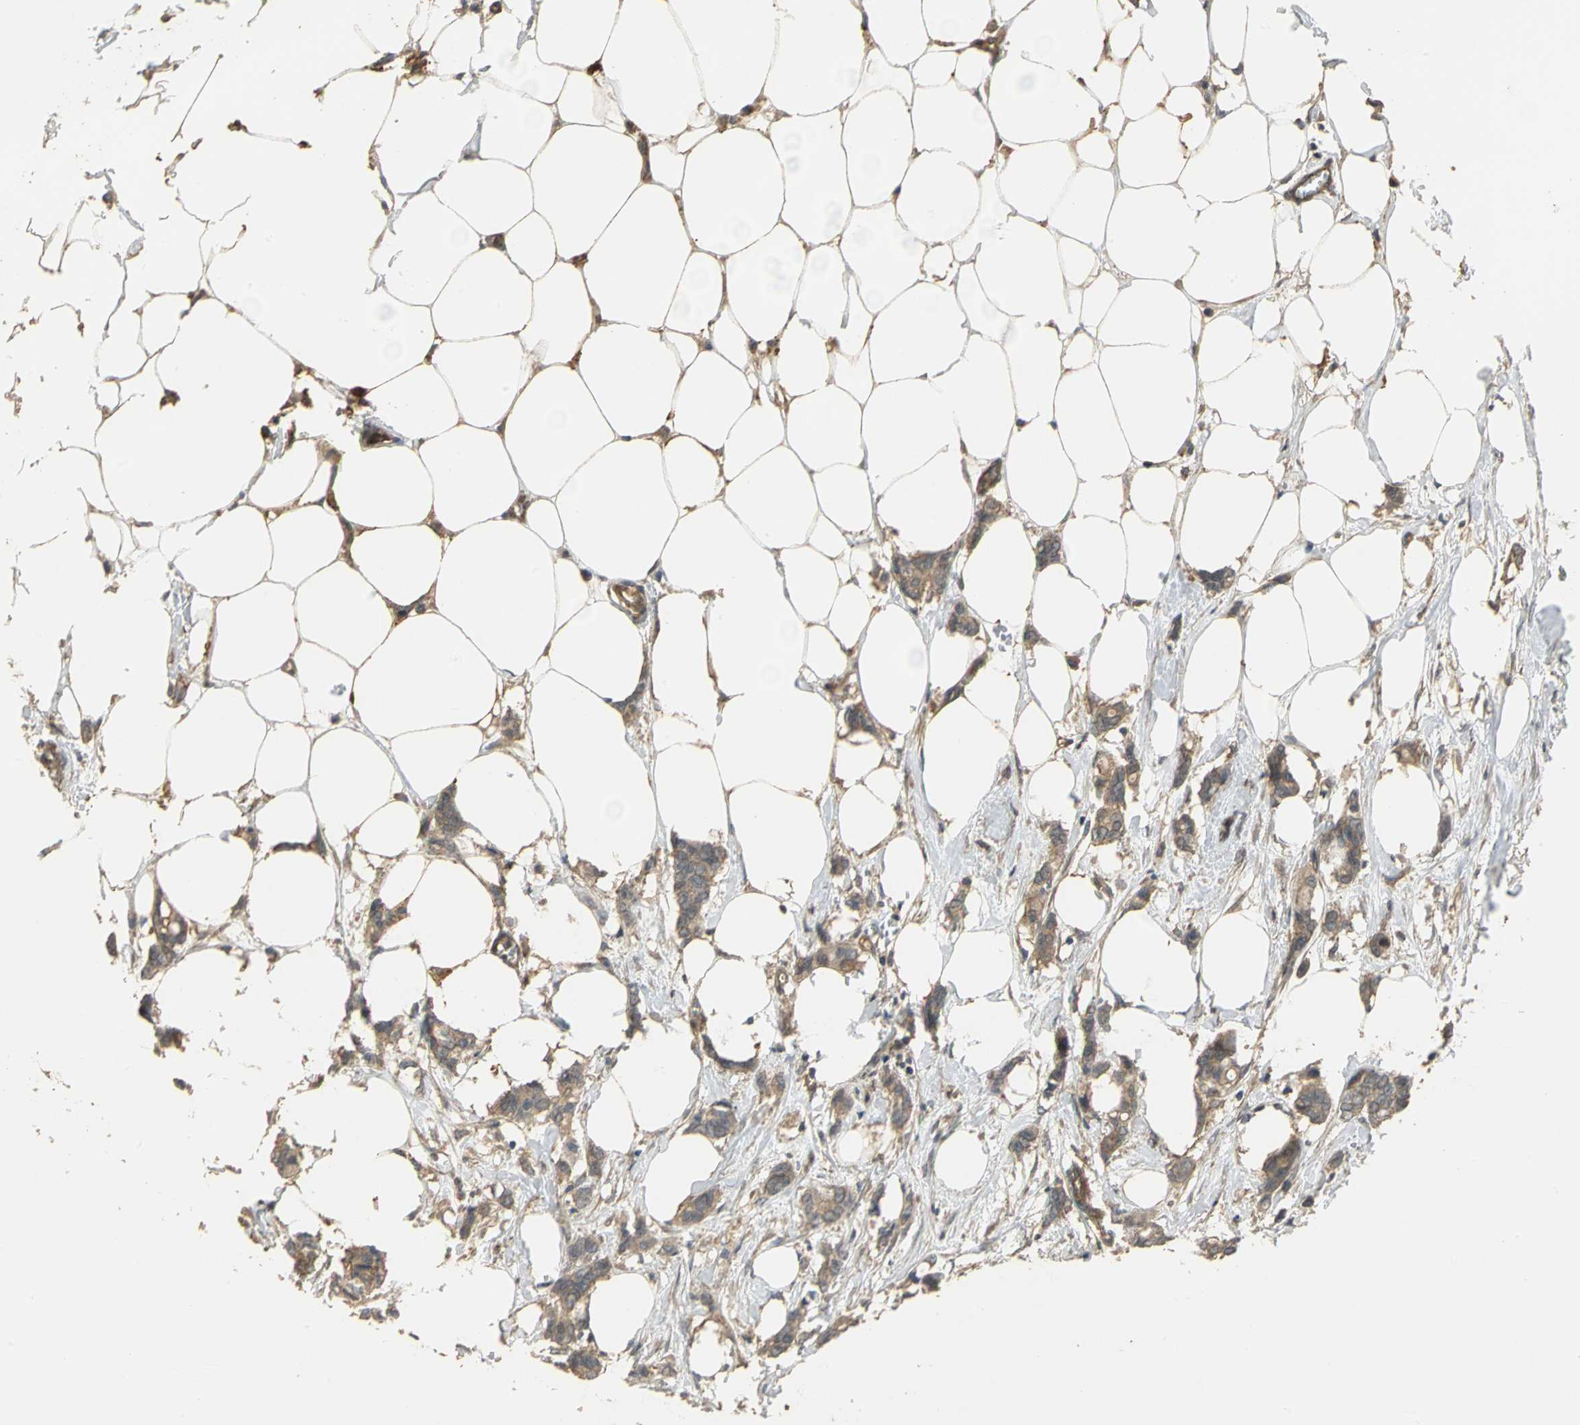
{"staining": {"intensity": "moderate", "quantity": ">75%", "location": "cytoplasmic/membranous"}, "tissue": "breast cancer", "cell_type": "Tumor cells", "image_type": "cancer", "snomed": [{"axis": "morphology", "description": "Duct carcinoma"}, {"axis": "topography", "description": "Breast"}], "caption": "A micrograph showing moderate cytoplasmic/membranous staining in approximately >75% of tumor cells in breast invasive ductal carcinoma, as visualized by brown immunohistochemical staining.", "gene": "MET", "patient": {"sex": "female", "age": 84}}